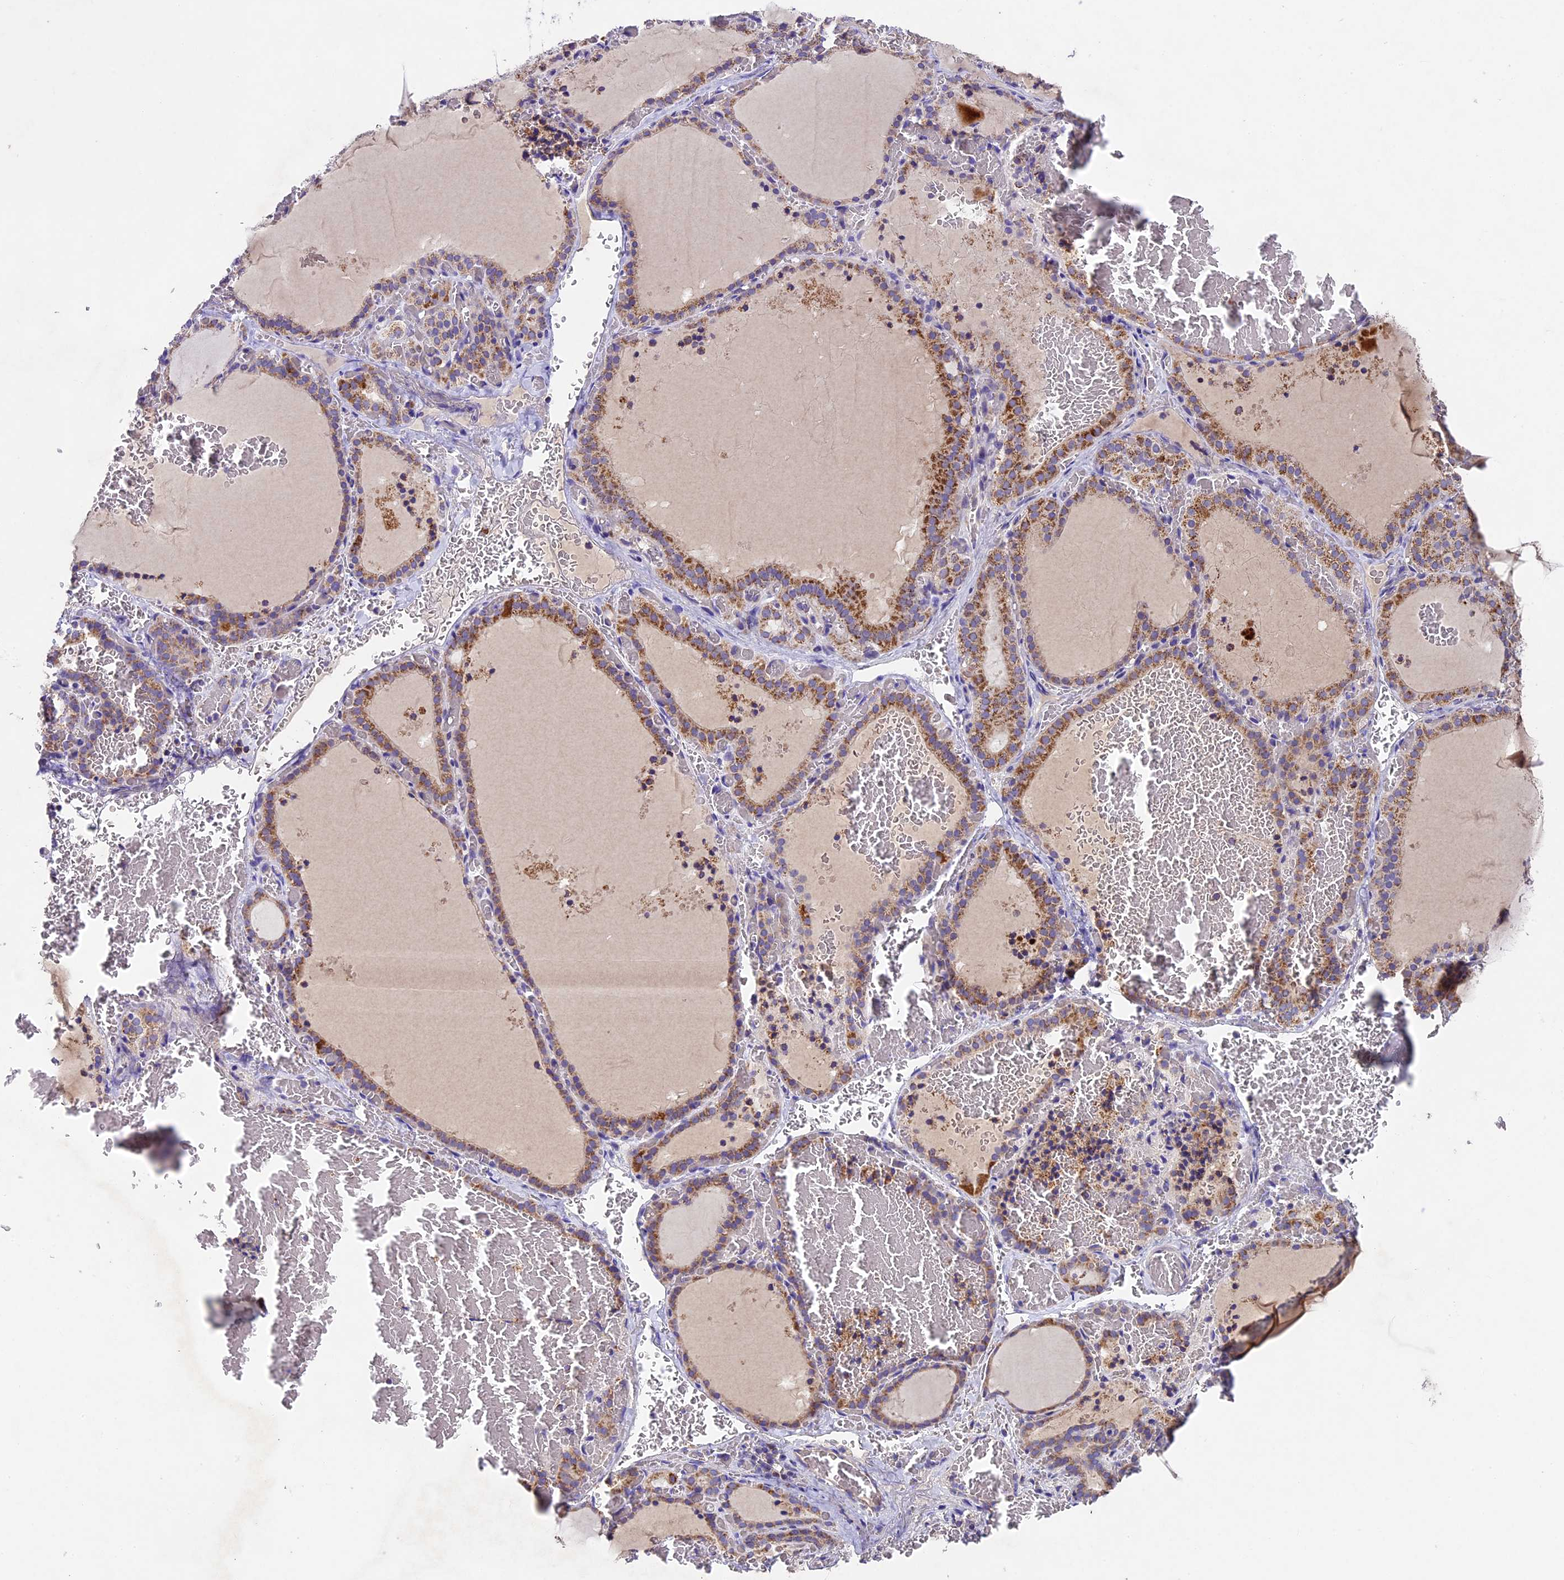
{"staining": {"intensity": "moderate", "quantity": ">75%", "location": "cytoplasmic/membranous"}, "tissue": "thyroid gland", "cell_type": "Glandular cells", "image_type": "normal", "snomed": [{"axis": "morphology", "description": "Normal tissue, NOS"}, {"axis": "topography", "description": "Thyroid gland"}], "caption": "Glandular cells reveal moderate cytoplasmic/membranous staining in approximately >75% of cells in unremarkable thyroid gland.", "gene": "PMPCB", "patient": {"sex": "female", "age": 39}}